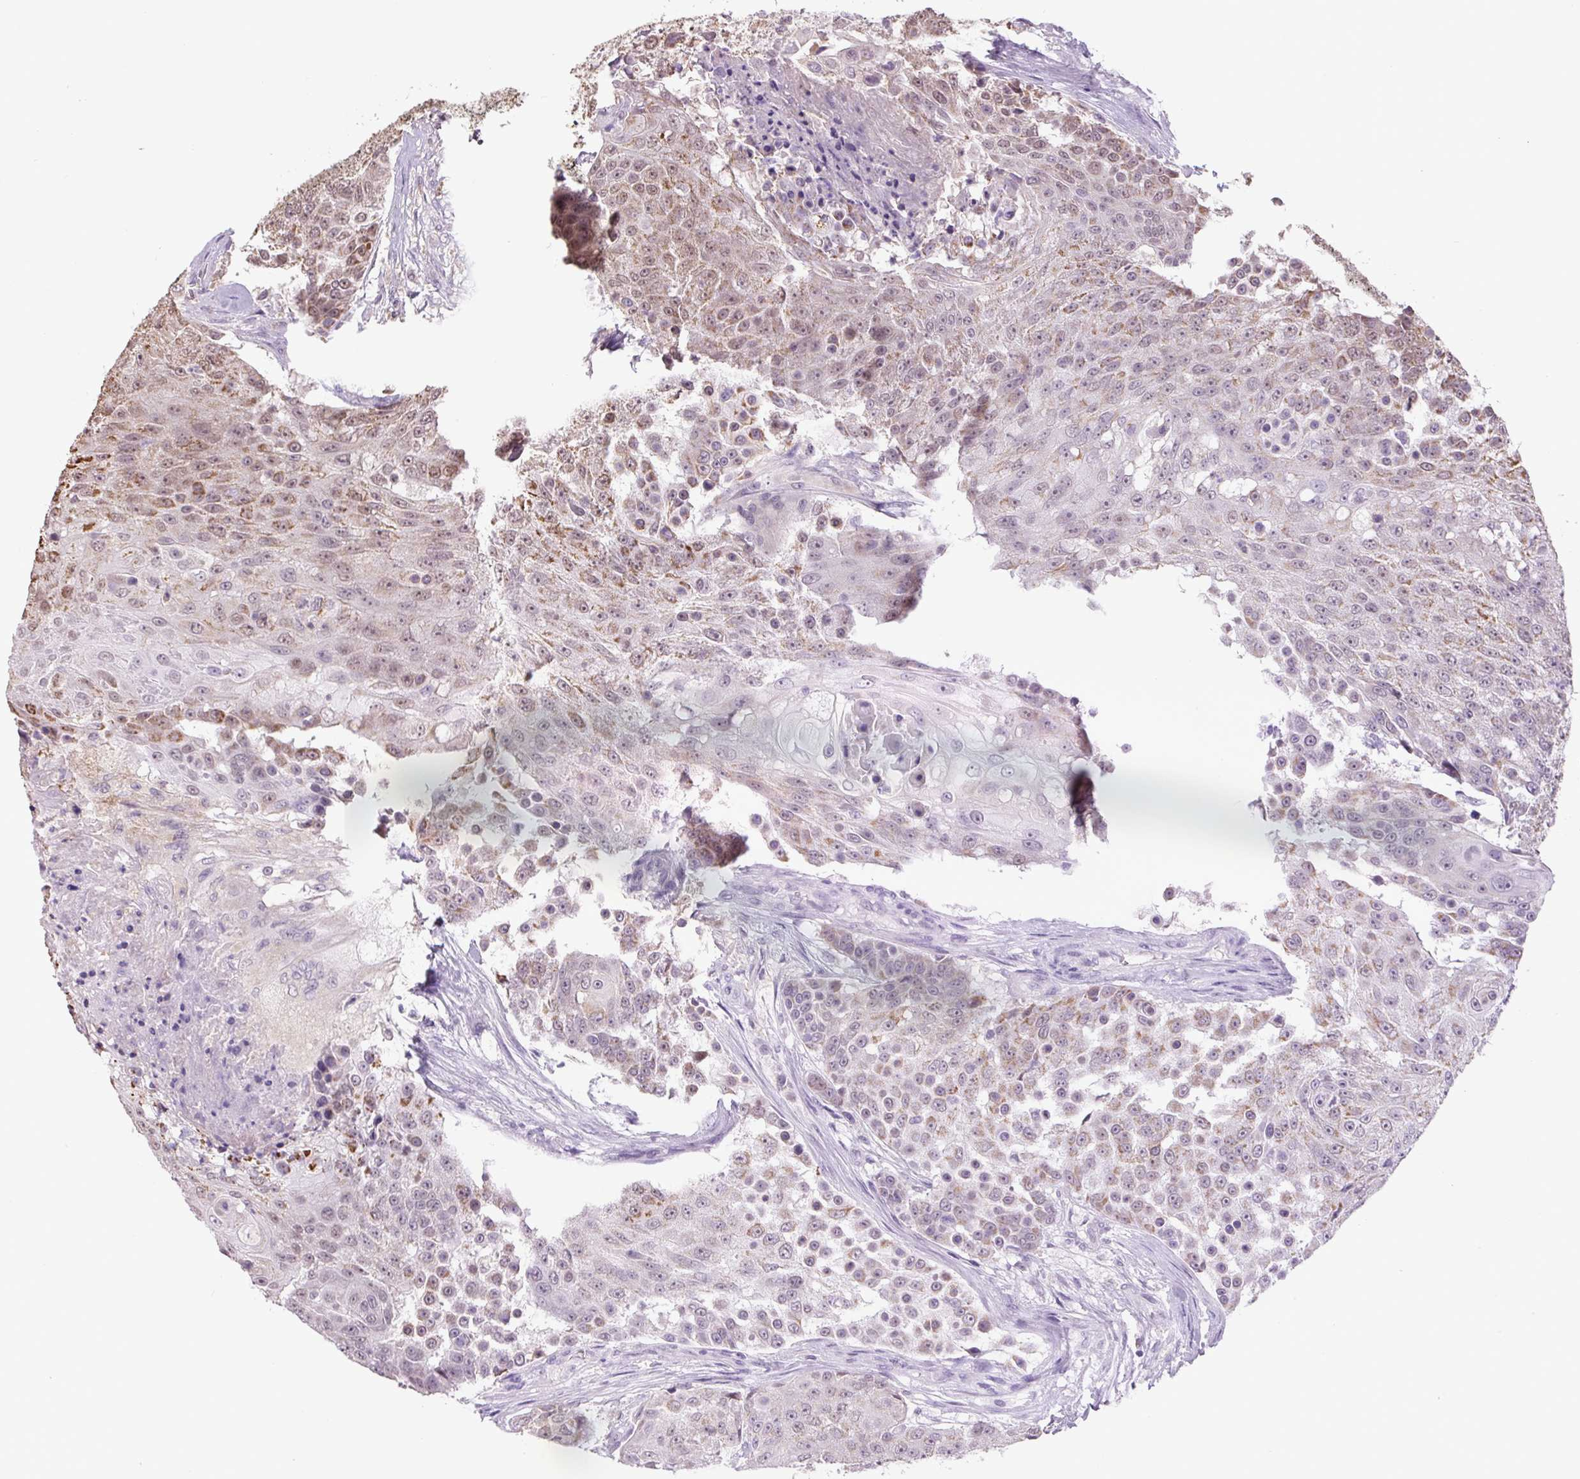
{"staining": {"intensity": "moderate", "quantity": "25%-75%", "location": "cytoplasmic/membranous,nuclear"}, "tissue": "urothelial cancer", "cell_type": "Tumor cells", "image_type": "cancer", "snomed": [{"axis": "morphology", "description": "Urothelial carcinoma, High grade"}, {"axis": "topography", "description": "Urinary bladder"}], "caption": "High-grade urothelial carcinoma stained with a protein marker exhibits moderate staining in tumor cells.", "gene": "SGF29", "patient": {"sex": "female", "age": 63}}